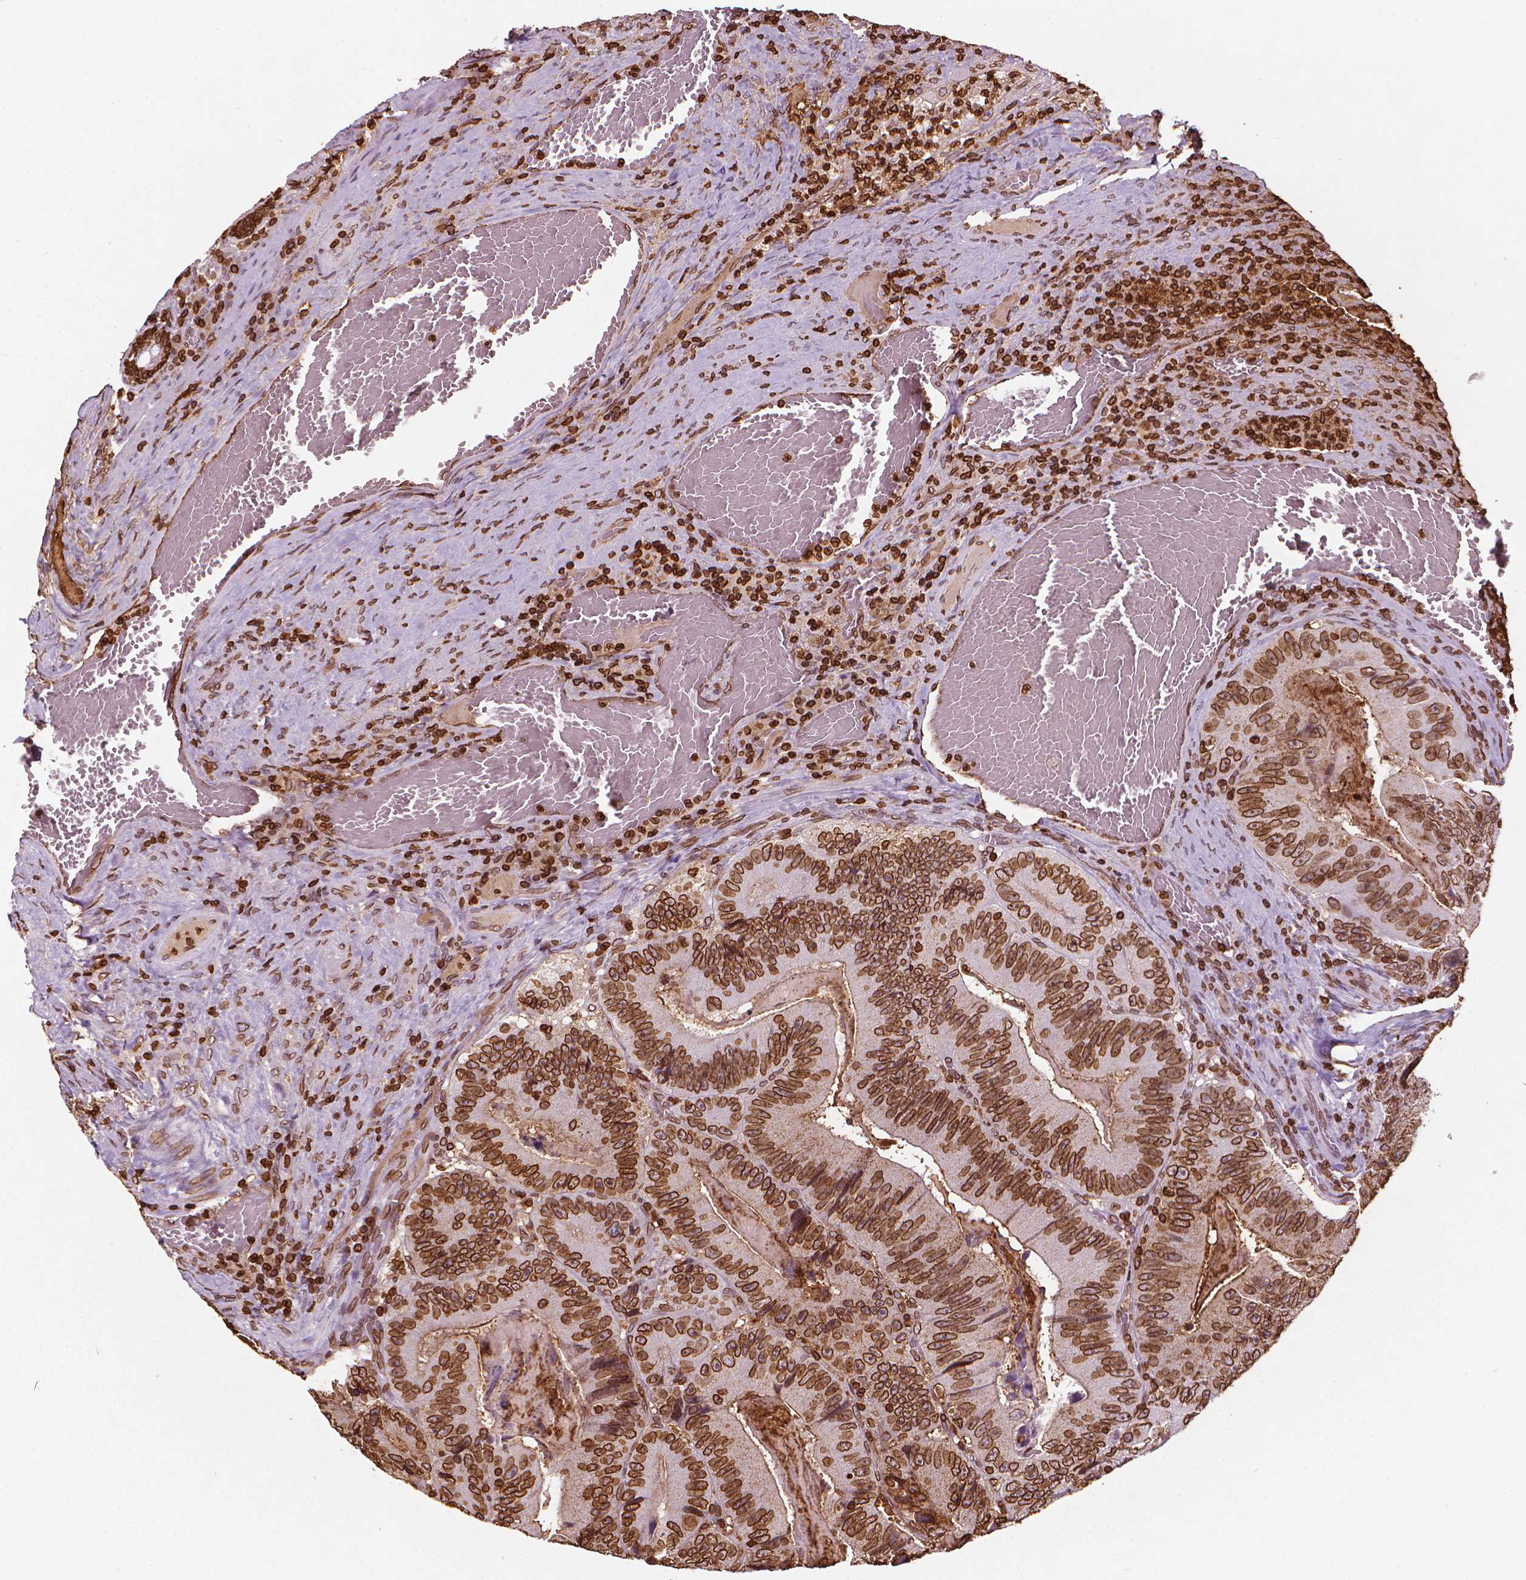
{"staining": {"intensity": "strong", "quantity": ">75%", "location": "cytoplasmic/membranous,nuclear"}, "tissue": "colorectal cancer", "cell_type": "Tumor cells", "image_type": "cancer", "snomed": [{"axis": "morphology", "description": "Adenocarcinoma, NOS"}, {"axis": "topography", "description": "Colon"}], "caption": "Immunohistochemistry of human colorectal cancer (adenocarcinoma) shows high levels of strong cytoplasmic/membranous and nuclear expression in approximately >75% of tumor cells.", "gene": "LMNB1", "patient": {"sex": "female", "age": 86}}